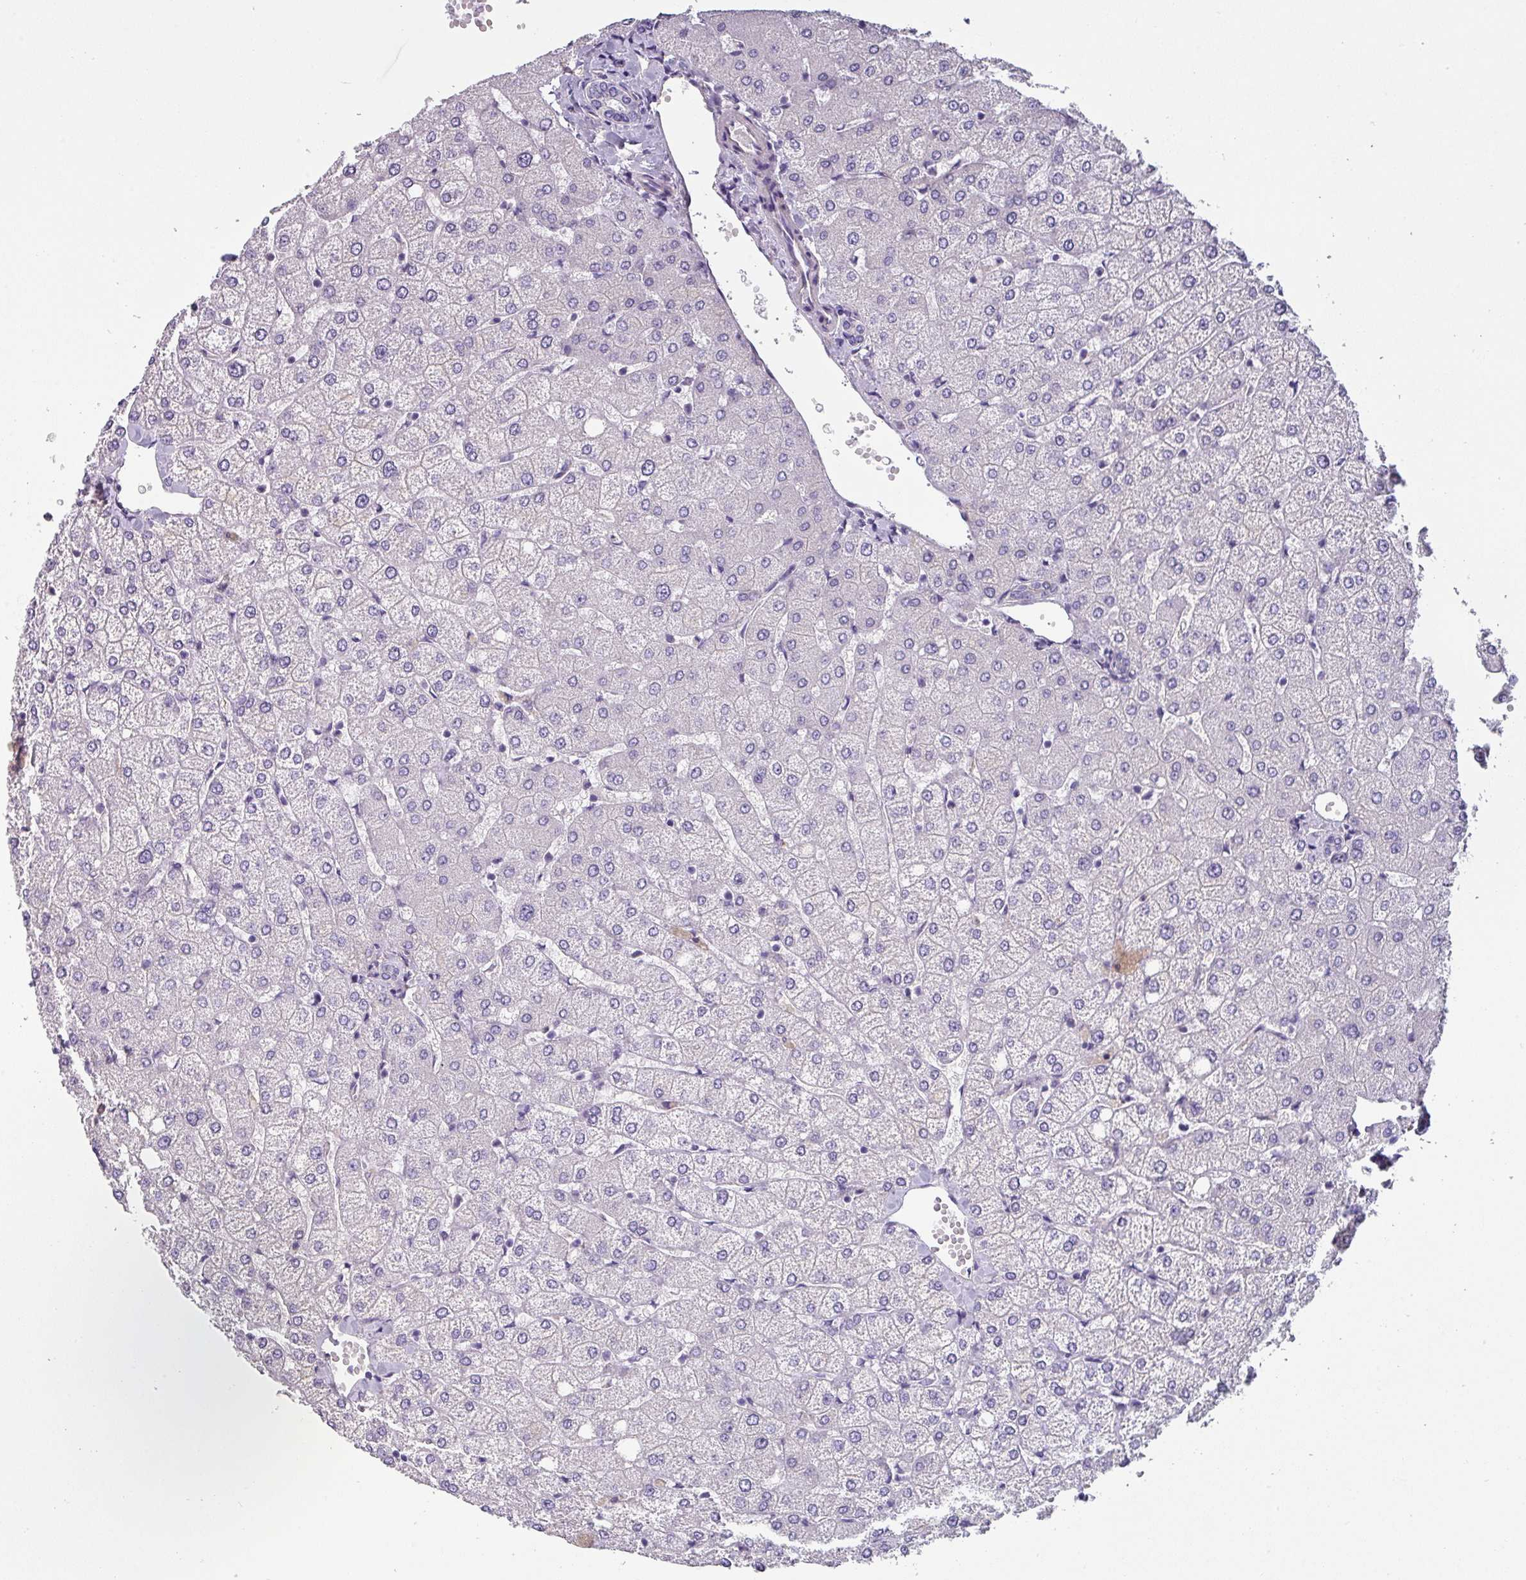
{"staining": {"intensity": "negative", "quantity": "none", "location": "none"}, "tissue": "liver", "cell_type": "Cholangiocytes", "image_type": "normal", "snomed": [{"axis": "morphology", "description": "Normal tissue, NOS"}, {"axis": "topography", "description": "Liver"}], "caption": "The IHC image has no significant expression in cholangiocytes of liver.", "gene": "ZNF280C", "patient": {"sex": "female", "age": 54}}